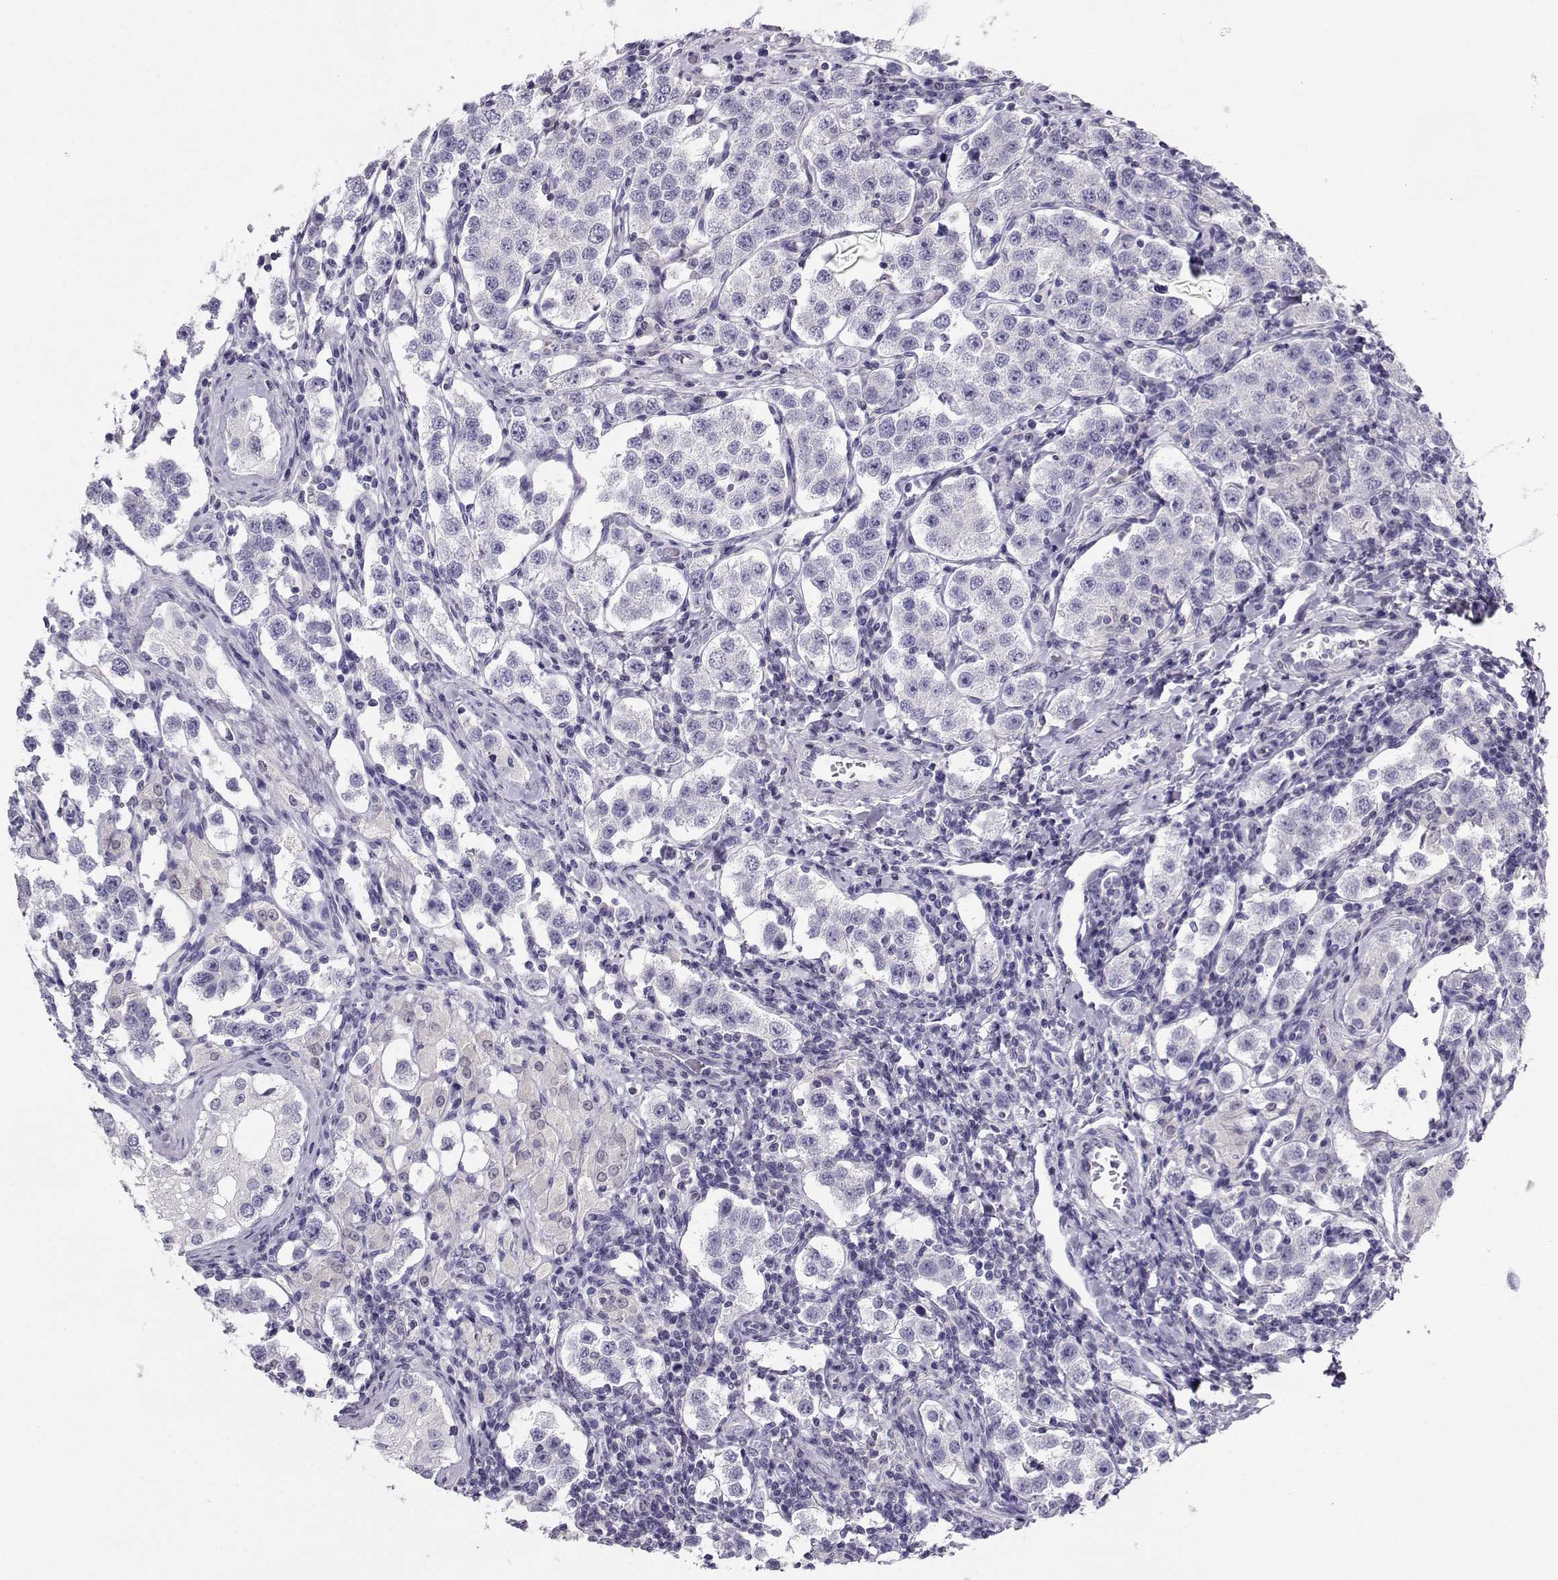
{"staining": {"intensity": "negative", "quantity": "none", "location": "none"}, "tissue": "testis cancer", "cell_type": "Tumor cells", "image_type": "cancer", "snomed": [{"axis": "morphology", "description": "Seminoma, NOS"}, {"axis": "topography", "description": "Testis"}], "caption": "A high-resolution micrograph shows immunohistochemistry staining of seminoma (testis), which shows no significant positivity in tumor cells.", "gene": "PGK1", "patient": {"sex": "male", "age": 37}}